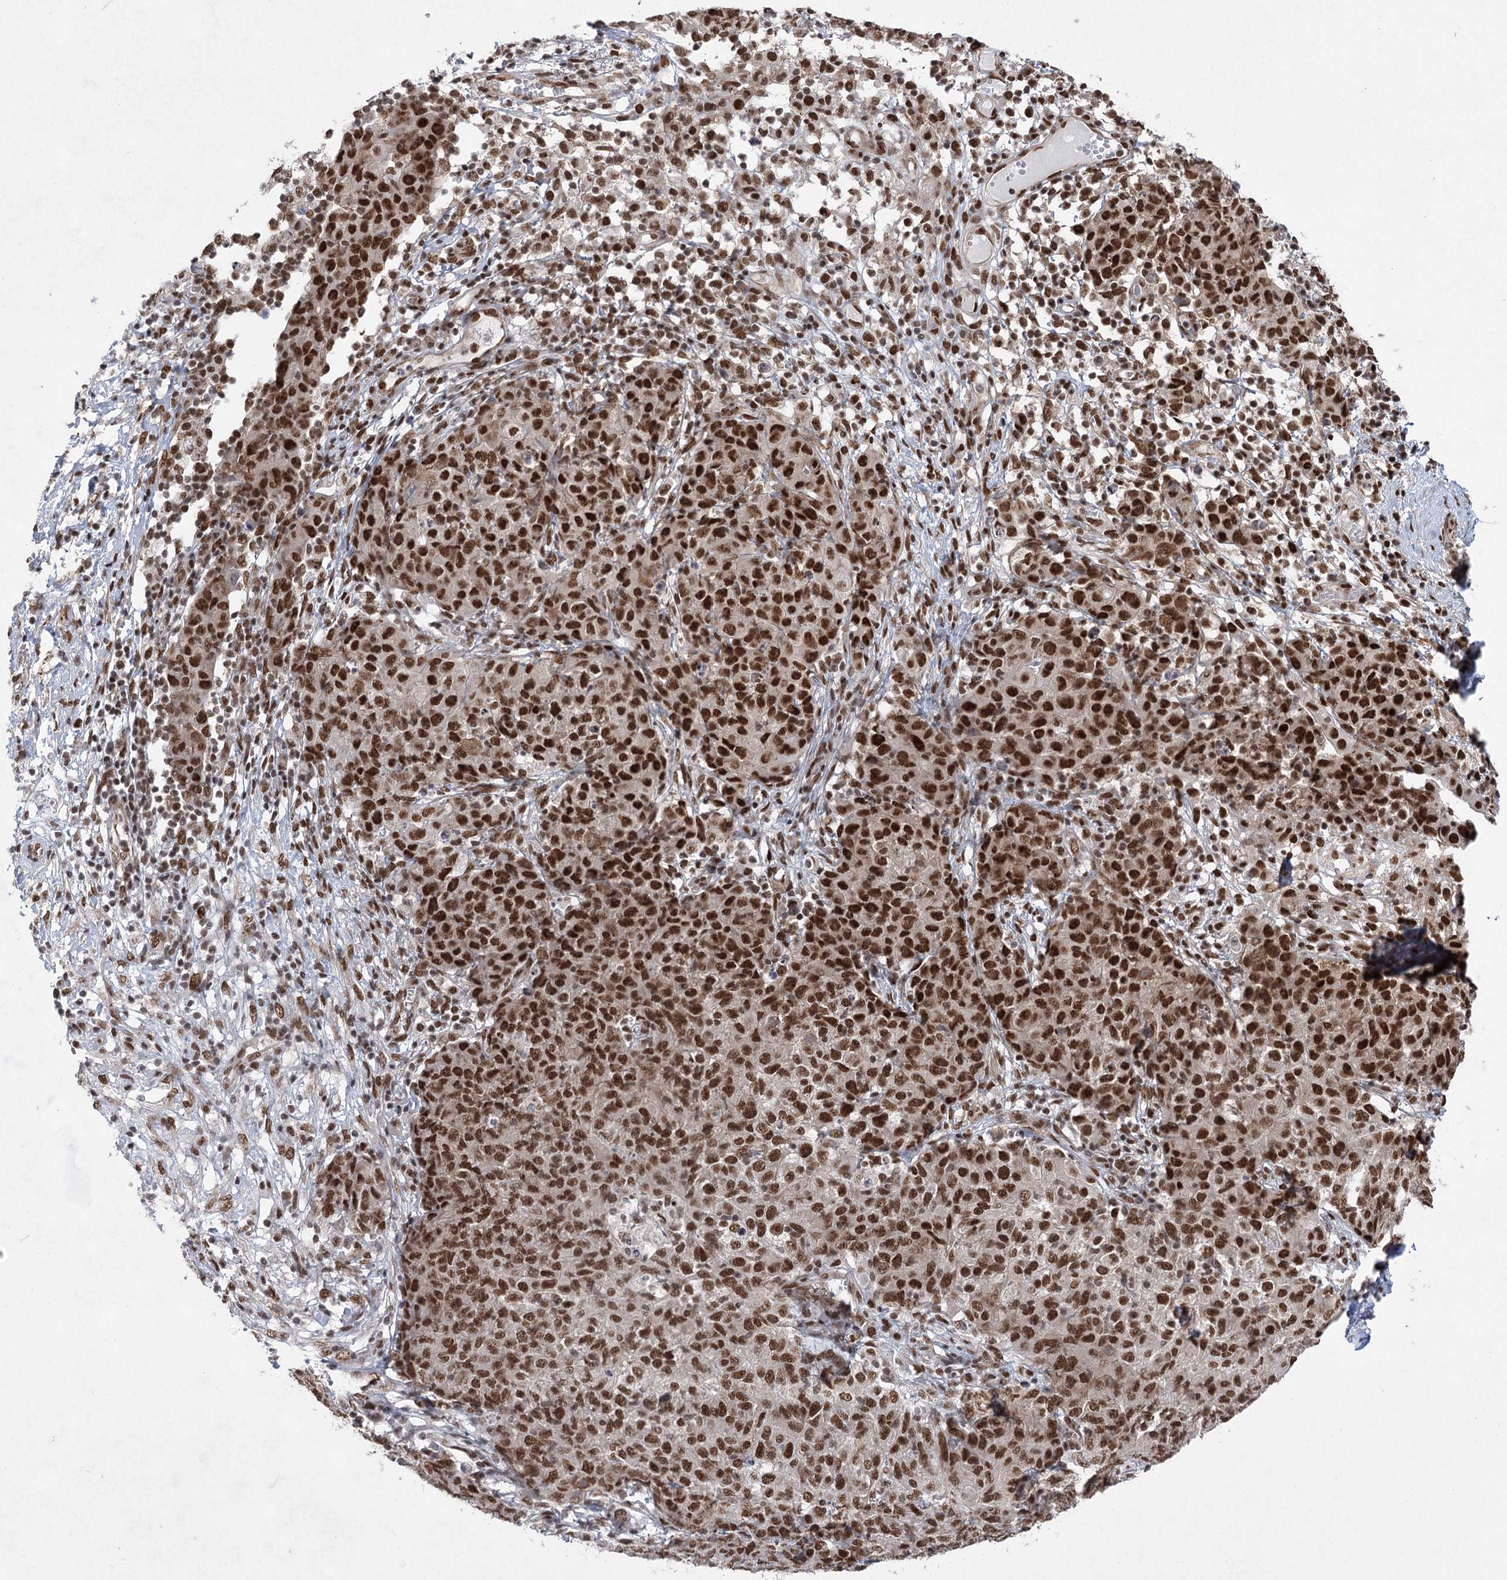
{"staining": {"intensity": "strong", "quantity": ">75%", "location": "nuclear"}, "tissue": "ovarian cancer", "cell_type": "Tumor cells", "image_type": "cancer", "snomed": [{"axis": "morphology", "description": "Carcinoma, endometroid"}, {"axis": "topography", "description": "Ovary"}], "caption": "Protein staining by IHC reveals strong nuclear positivity in about >75% of tumor cells in endometroid carcinoma (ovarian).", "gene": "ZCCHC8", "patient": {"sex": "female", "age": 42}}